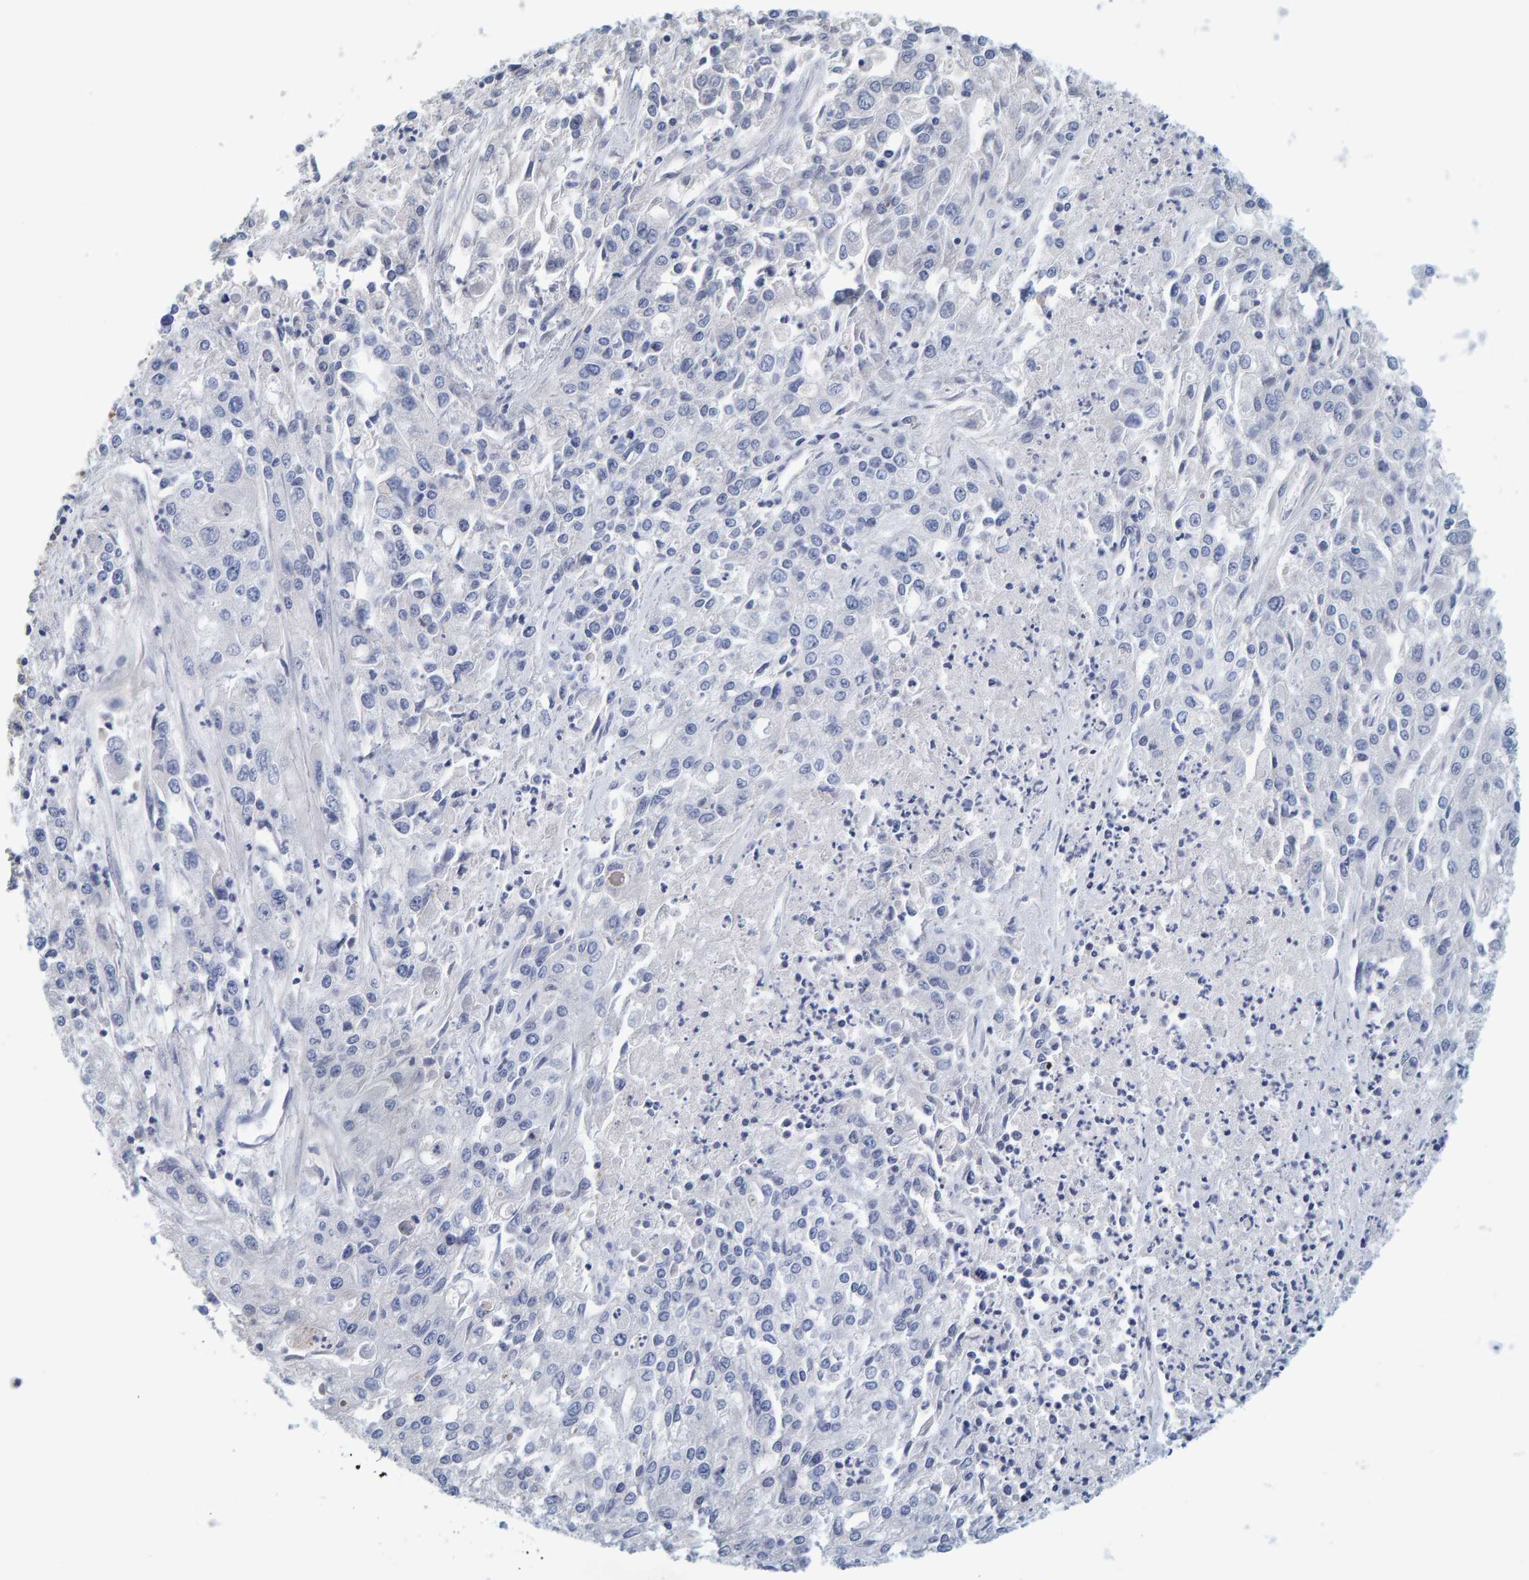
{"staining": {"intensity": "negative", "quantity": "none", "location": "none"}, "tissue": "endometrial cancer", "cell_type": "Tumor cells", "image_type": "cancer", "snomed": [{"axis": "morphology", "description": "Adenocarcinoma, NOS"}, {"axis": "topography", "description": "Endometrium"}], "caption": "Immunohistochemistry (IHC) photomicrograph of human adenocarcinoma (endometrial) stained for a protein (brown), which displays no staining in tumor cells.", "gene": "ZNF77", "patient": {"sex": "female", "age": 49}}